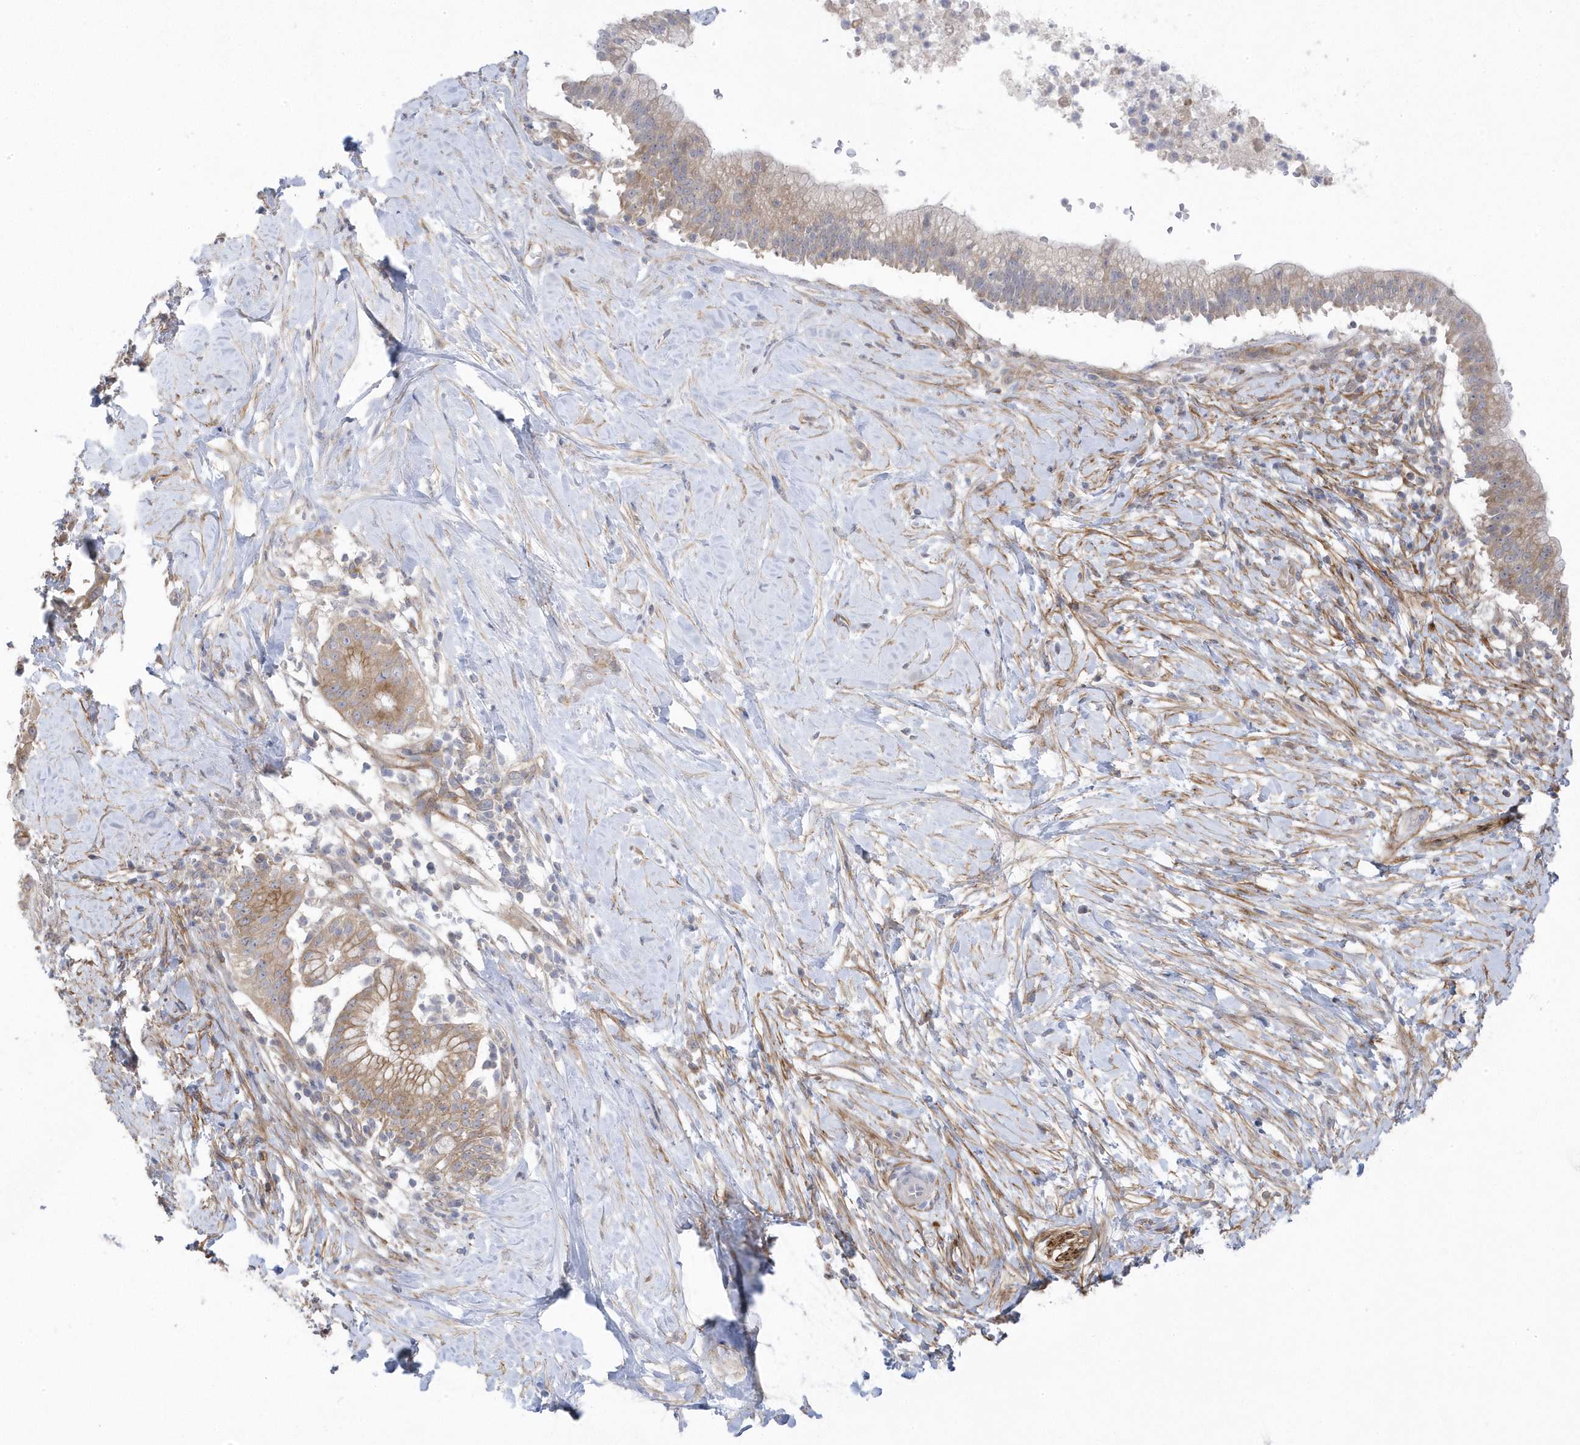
{"staining": {"intensity": "moderate", "quantity": ">75%", "location": "cytoplasmic/membranous"}, "tissue": "pancreatic cancer", "cell_type": "Tumor cells", "image_type": "cancer", "snomed": [{"axis": "morphology", "description": "Adenocarcinoma, NOS"}, {"axis": "topography", "description": "Pancreas"}], "caption": "The immunohistochemical stain shows moderate cytoplasmic/membranous staining in tumor cells of pancreatic cancer (adenocarcinoma) tissue.", "gene": "ANAPC1", "patient": {"sex": "male", "age": 68}}